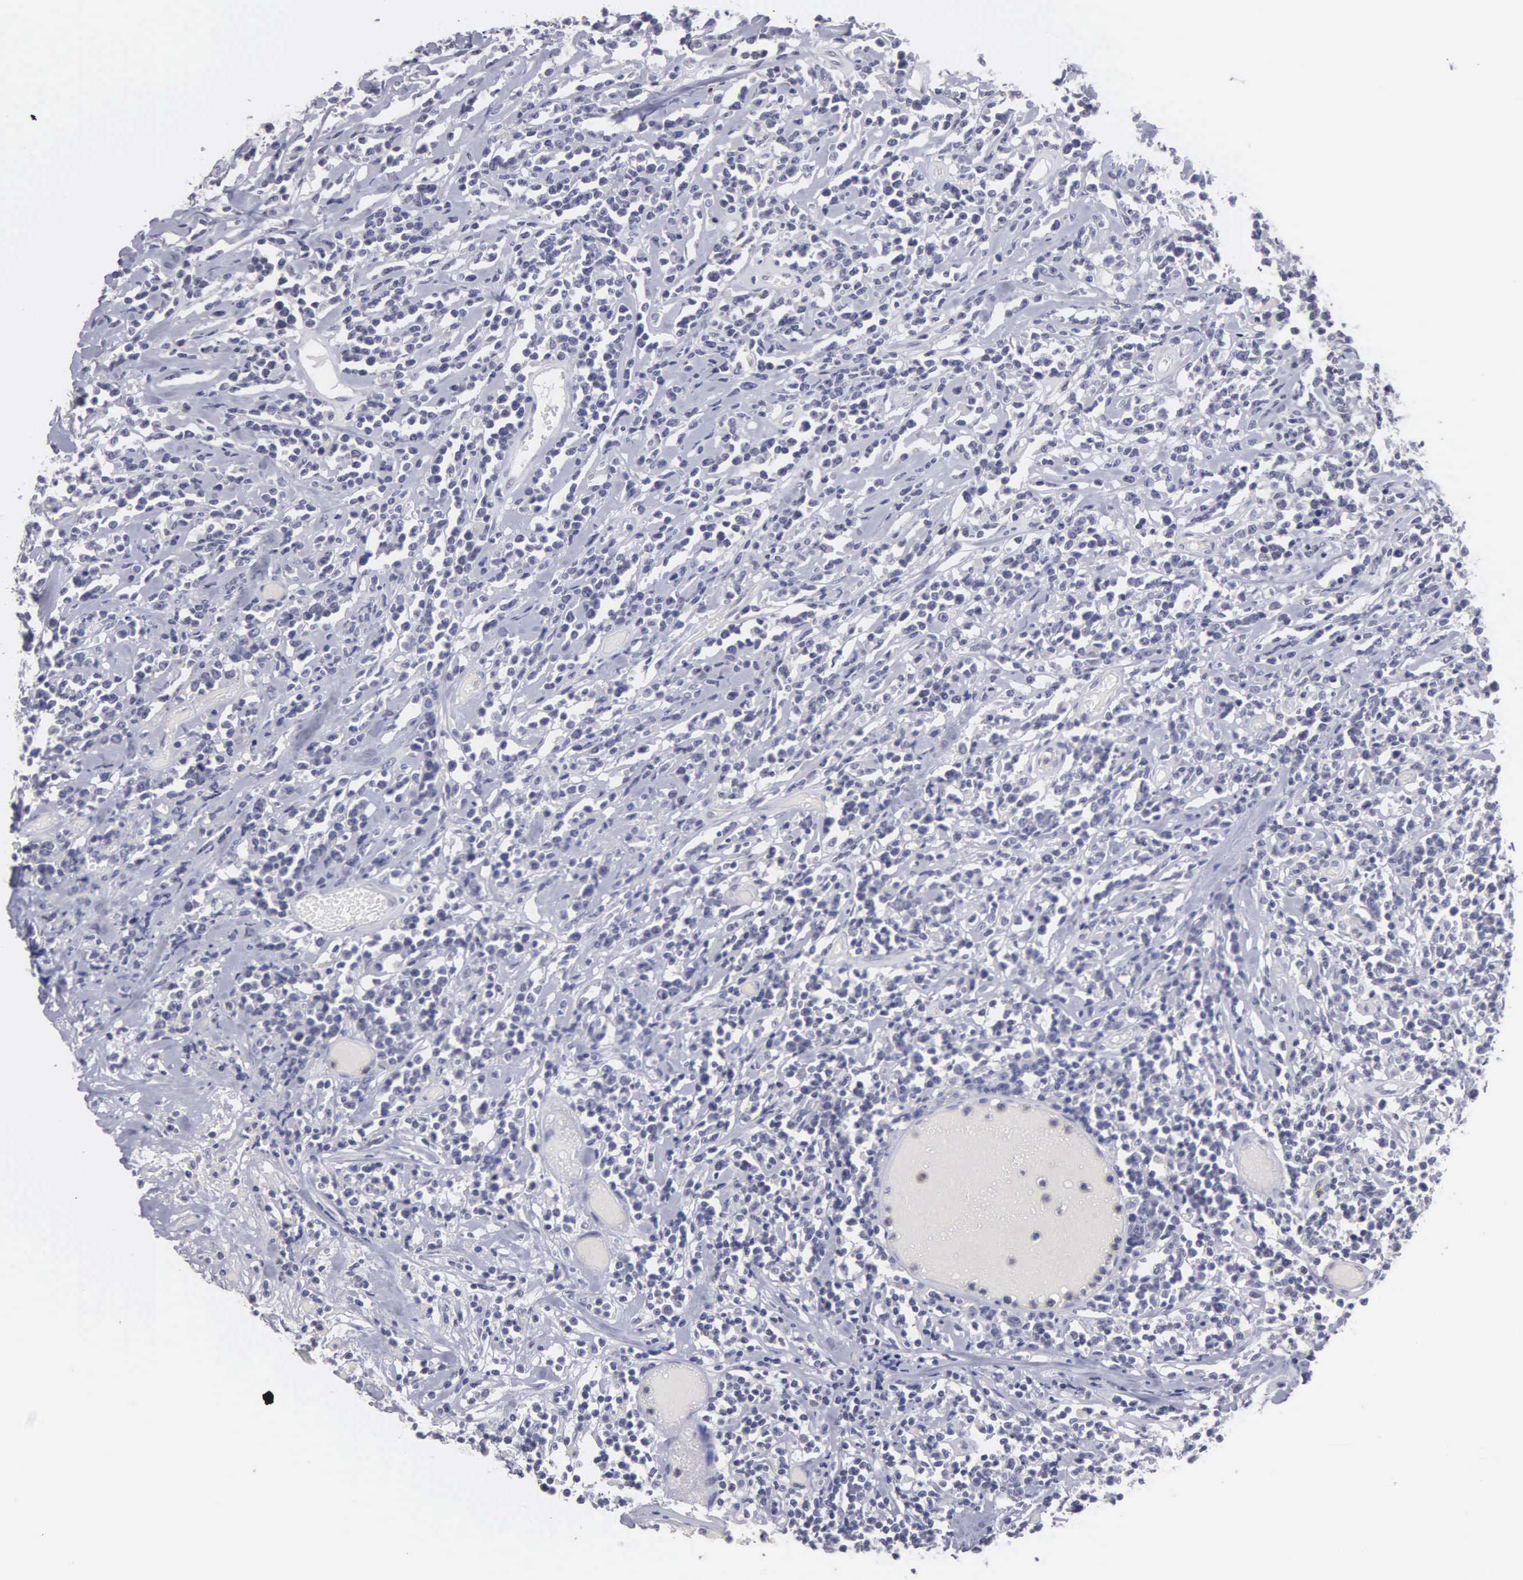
{"staining": {"intensity": "negative", "quantity": "none", "location": "none"}, "tissue": "lymphoma", "cell_type": "Tumor cells", "image_type": "cancer", "snomed": [{"axis": "morphology", "description": "Malignant lymphoma, non-Hodgkin's type, High grade"}, {"axis": "topography", "description": "Colon"}], "caption": "Tumor cells show no significant protein positivity in malignant lymphoma, non-Hodgkin's type (high-grade).", "gene": "BRD1", "patient": {"sex": "male", "age": 82}}